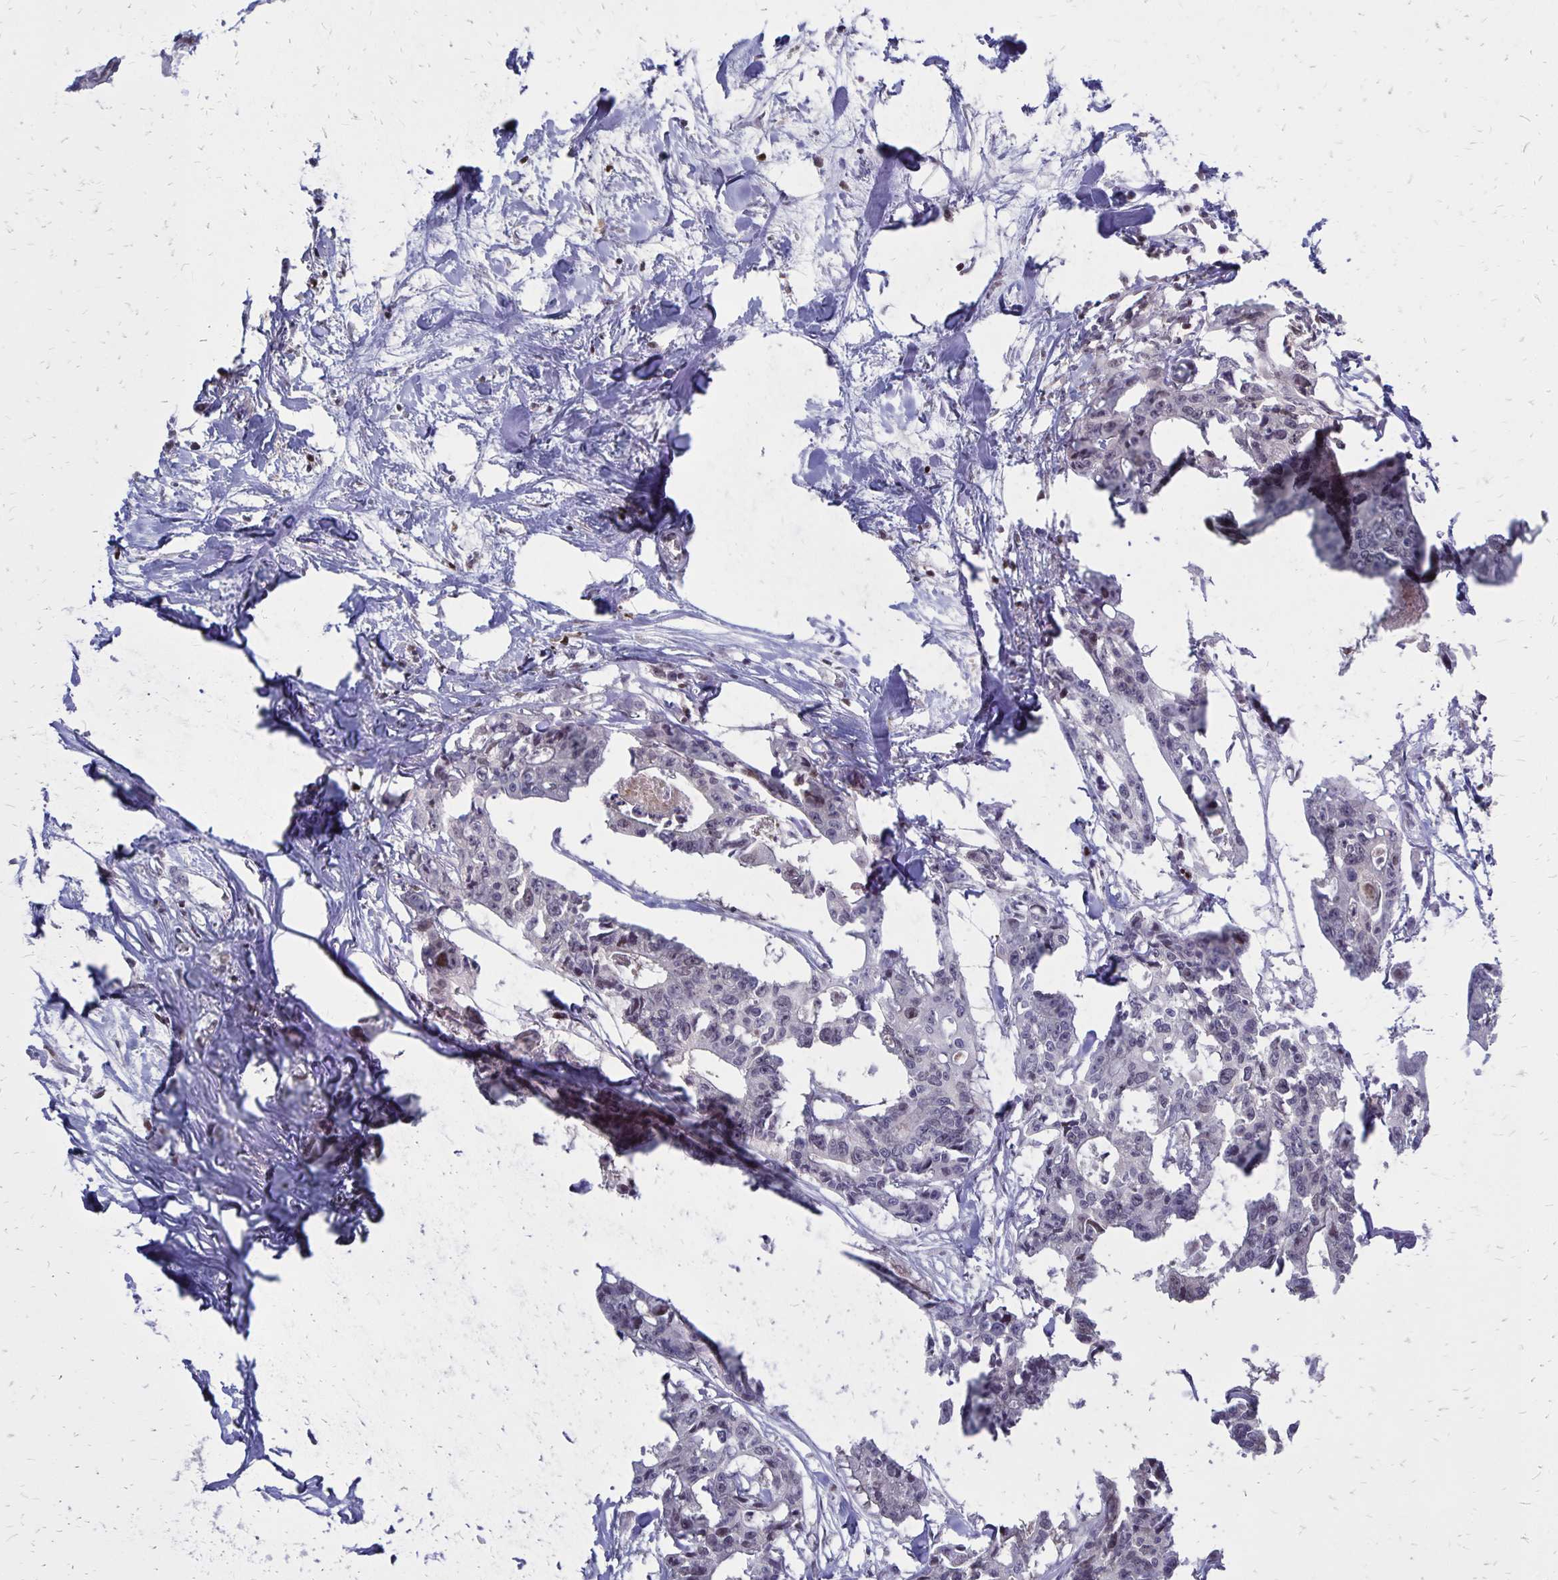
{"staining": {"intensity": "negative", "quantity": "none", "location": "none"}, "tissue": "colorectal cancer", "cell_type": "Tumor cells", "image_type": "cancer", "snomed": [{"axis": "morphology", "description": "Adenocarcinoma, NOS"}, {"axis": "topography", "description": "Rectum"}], "caption": "A photomicrograph of adenocarcinoma (colorectal) stained for a protein displays no brown staining in tumor cells. (DAB IHC, high magnification).", "gene": "DCK", "patient": {"sex": "male", "age": 57}}